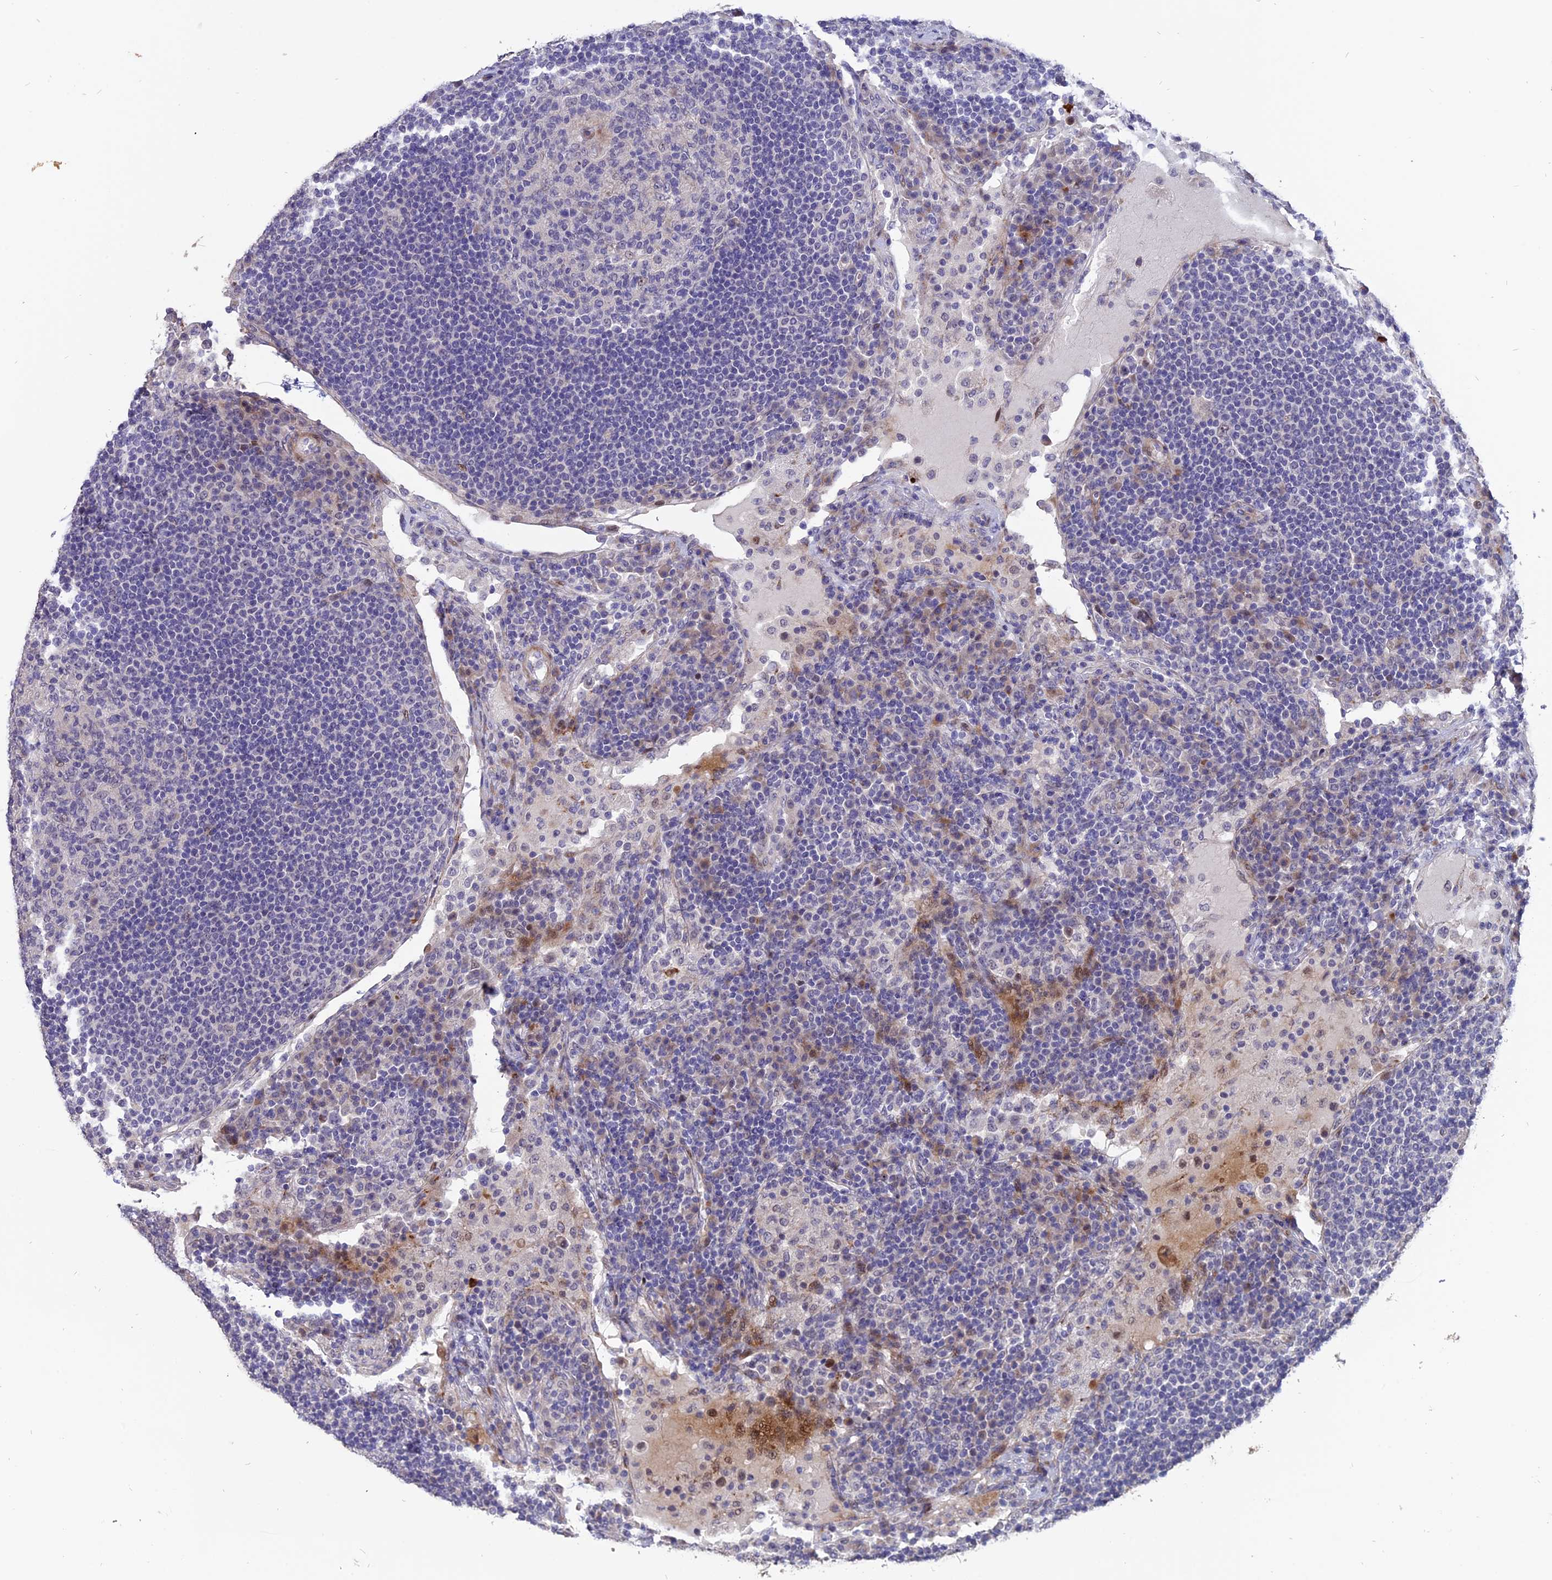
{"staining": {"intensity": "negative", "quantity": "none", "location": "none"}, "tissue": "lymph node", "cell_type": "Germinal center cells", "image_type": "normal", "snomed": [{"axis": "morphology", "description": "Normal tissue, NOS"}, {"axis": "topography", "description": "Lymph node"}], "caption": "Immunohistochemical staining of benign human lymph node reveals no significant positivity in germinal center cells.", "gene": "TMEM263", "patient": {"sex": "female", "age": 53}}